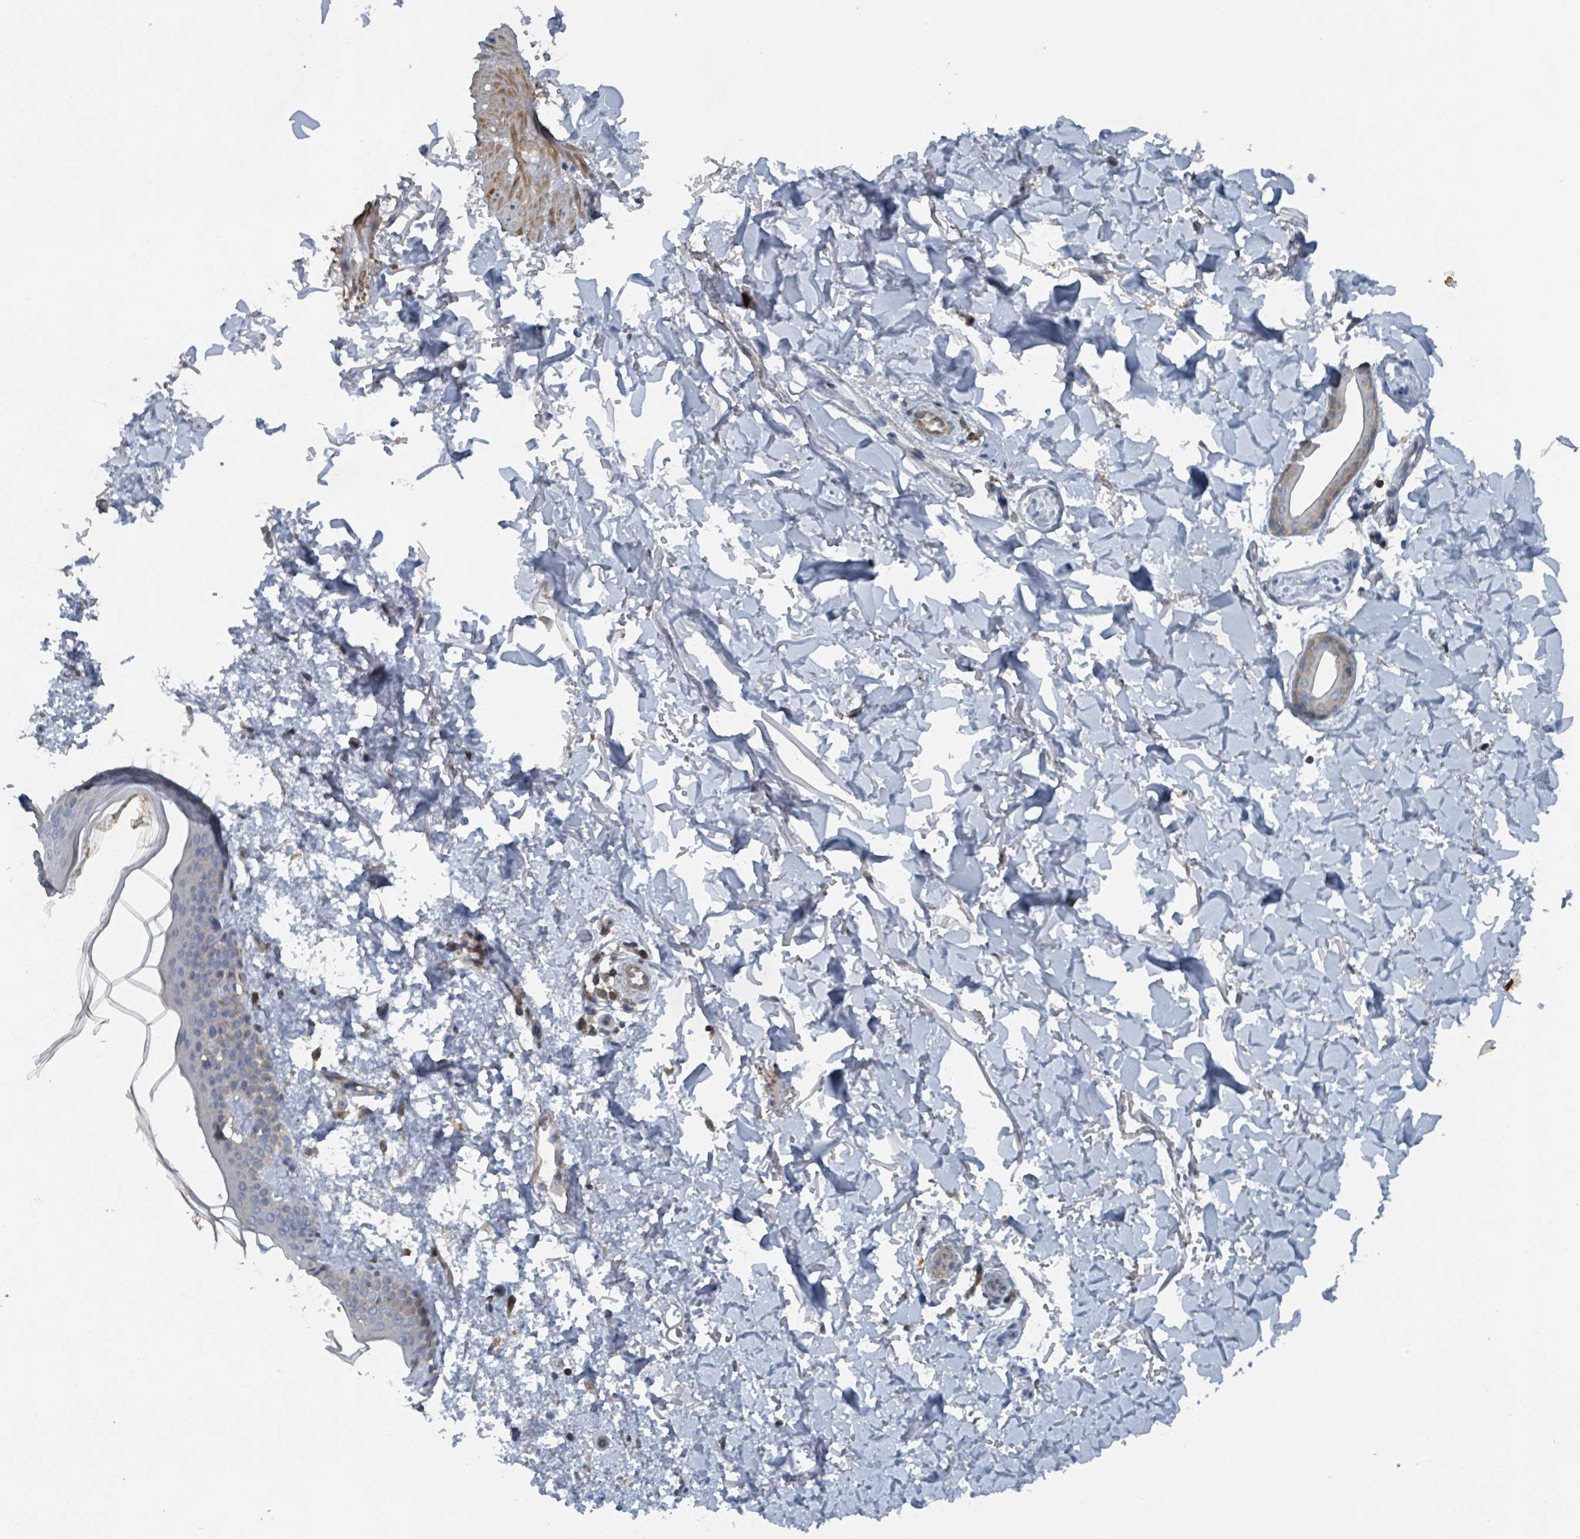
{"staining": {"intensity": "negative", "quantity": "none", "location": "none"}, "tissue": "skin", "cell_type": "Fibroblasts", "image_type": "normal", "snomed": [{"axis": "morphology", "description": "Normal tissue, NOS"}, {"axis": "topography", "description": "Skin"}], "caption": "Immunohistochemistry of benign human skin exhibits no positivity in fibroblasts.", "gene": "ACBD4", "patient": {"sex": "male", "age": 66}}